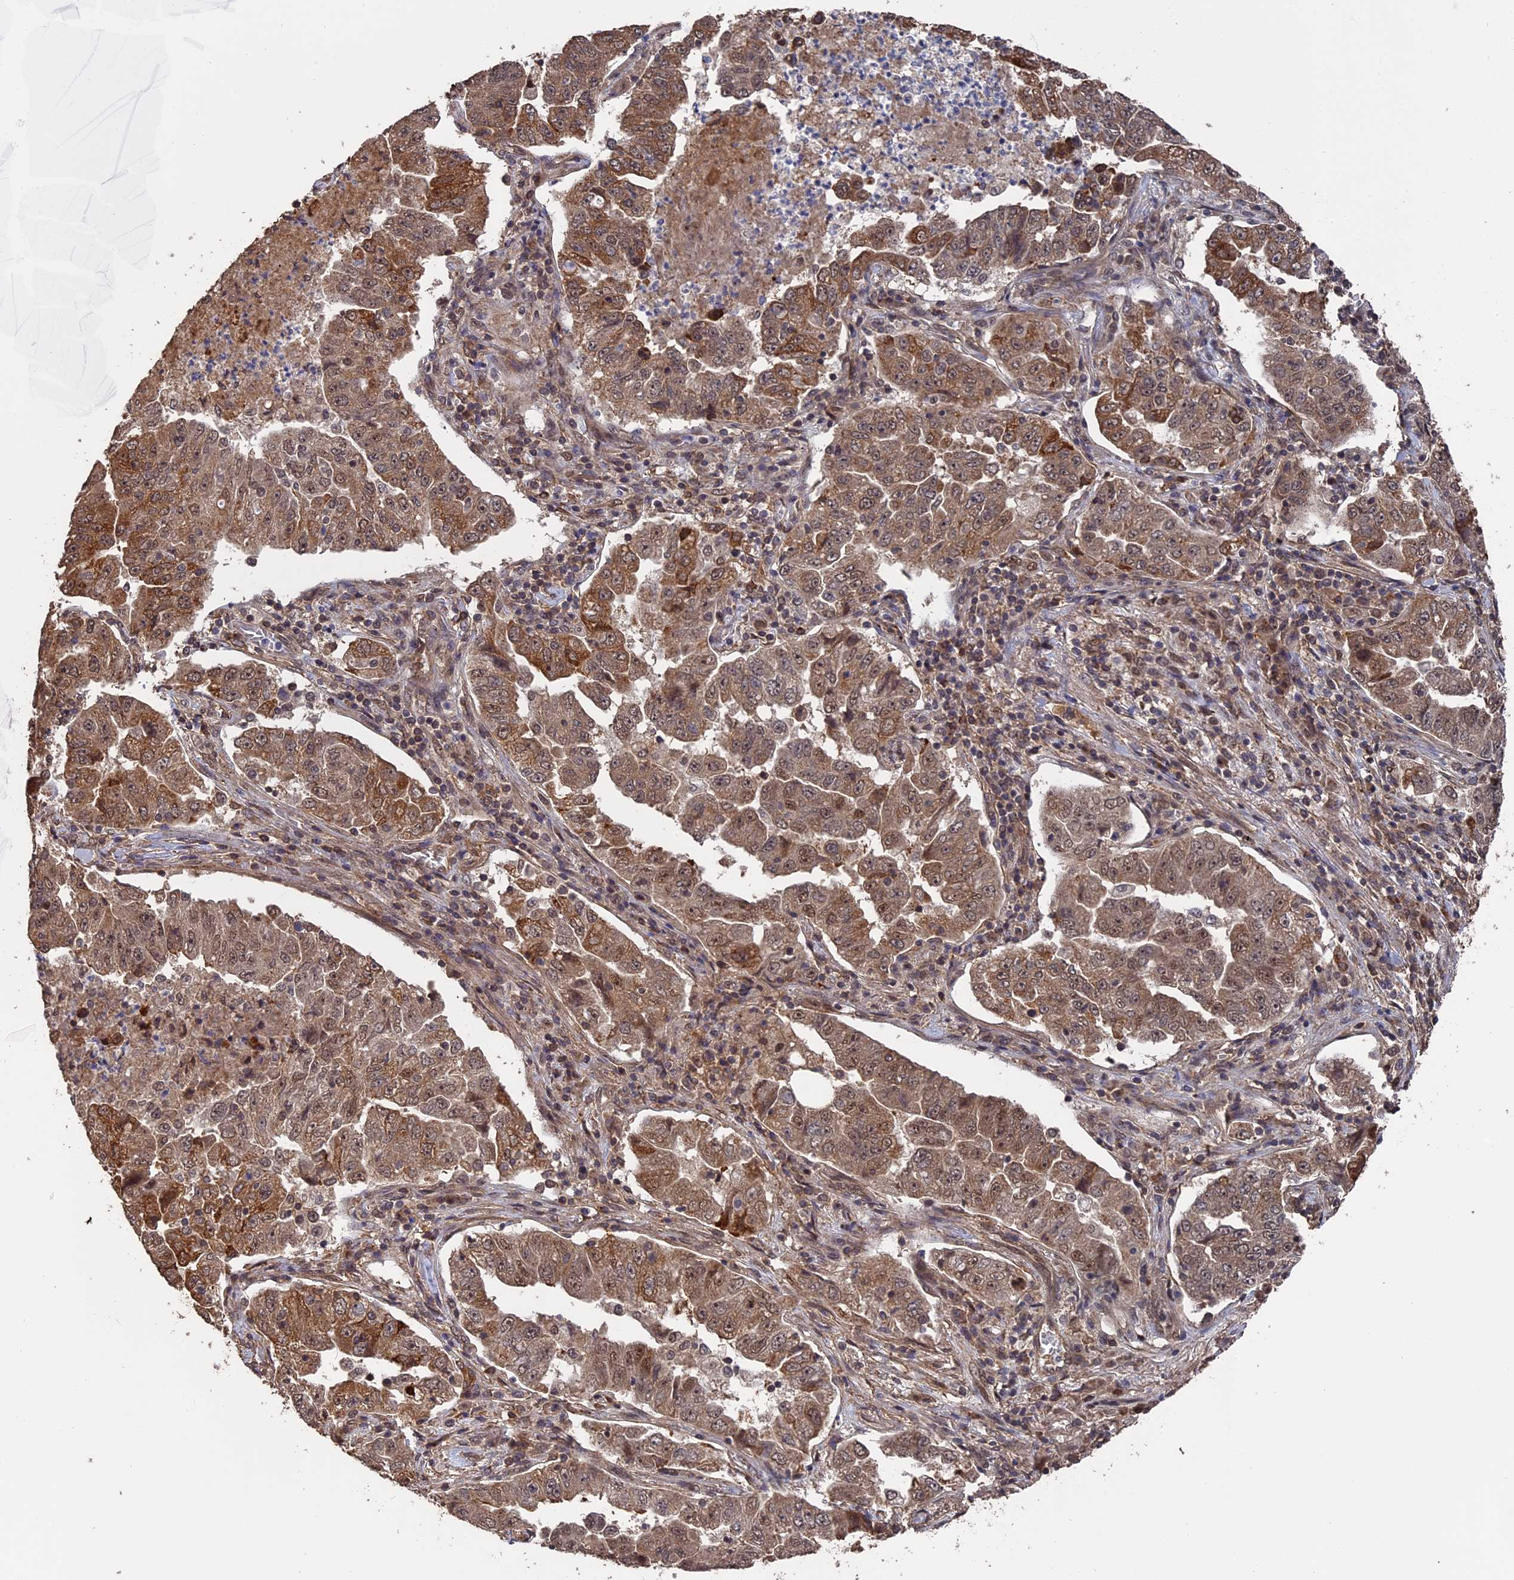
{"staining": {"intensity": "moderate", "quantity": ">75%", "location": "cytoplasmic/membranous,nuclear"}, "tissue": "lung cancer", "cell_type": "Tumor cells", "image_type": "cancer", "snomed": [{"axis": "morphology", "description": "Adenocarcinoma, NOS"}, {"axis": "topography", "description": "Lung"}], "caption": "Protein expression analysis of human lung cancer (adenocarcinoma) reveals moderate cytoplasmic/membranous and nuclear staining in approximately >75% of tumor cells.", "gene": "MYBL2", "patient": {"sex": "female", "age": 51}}